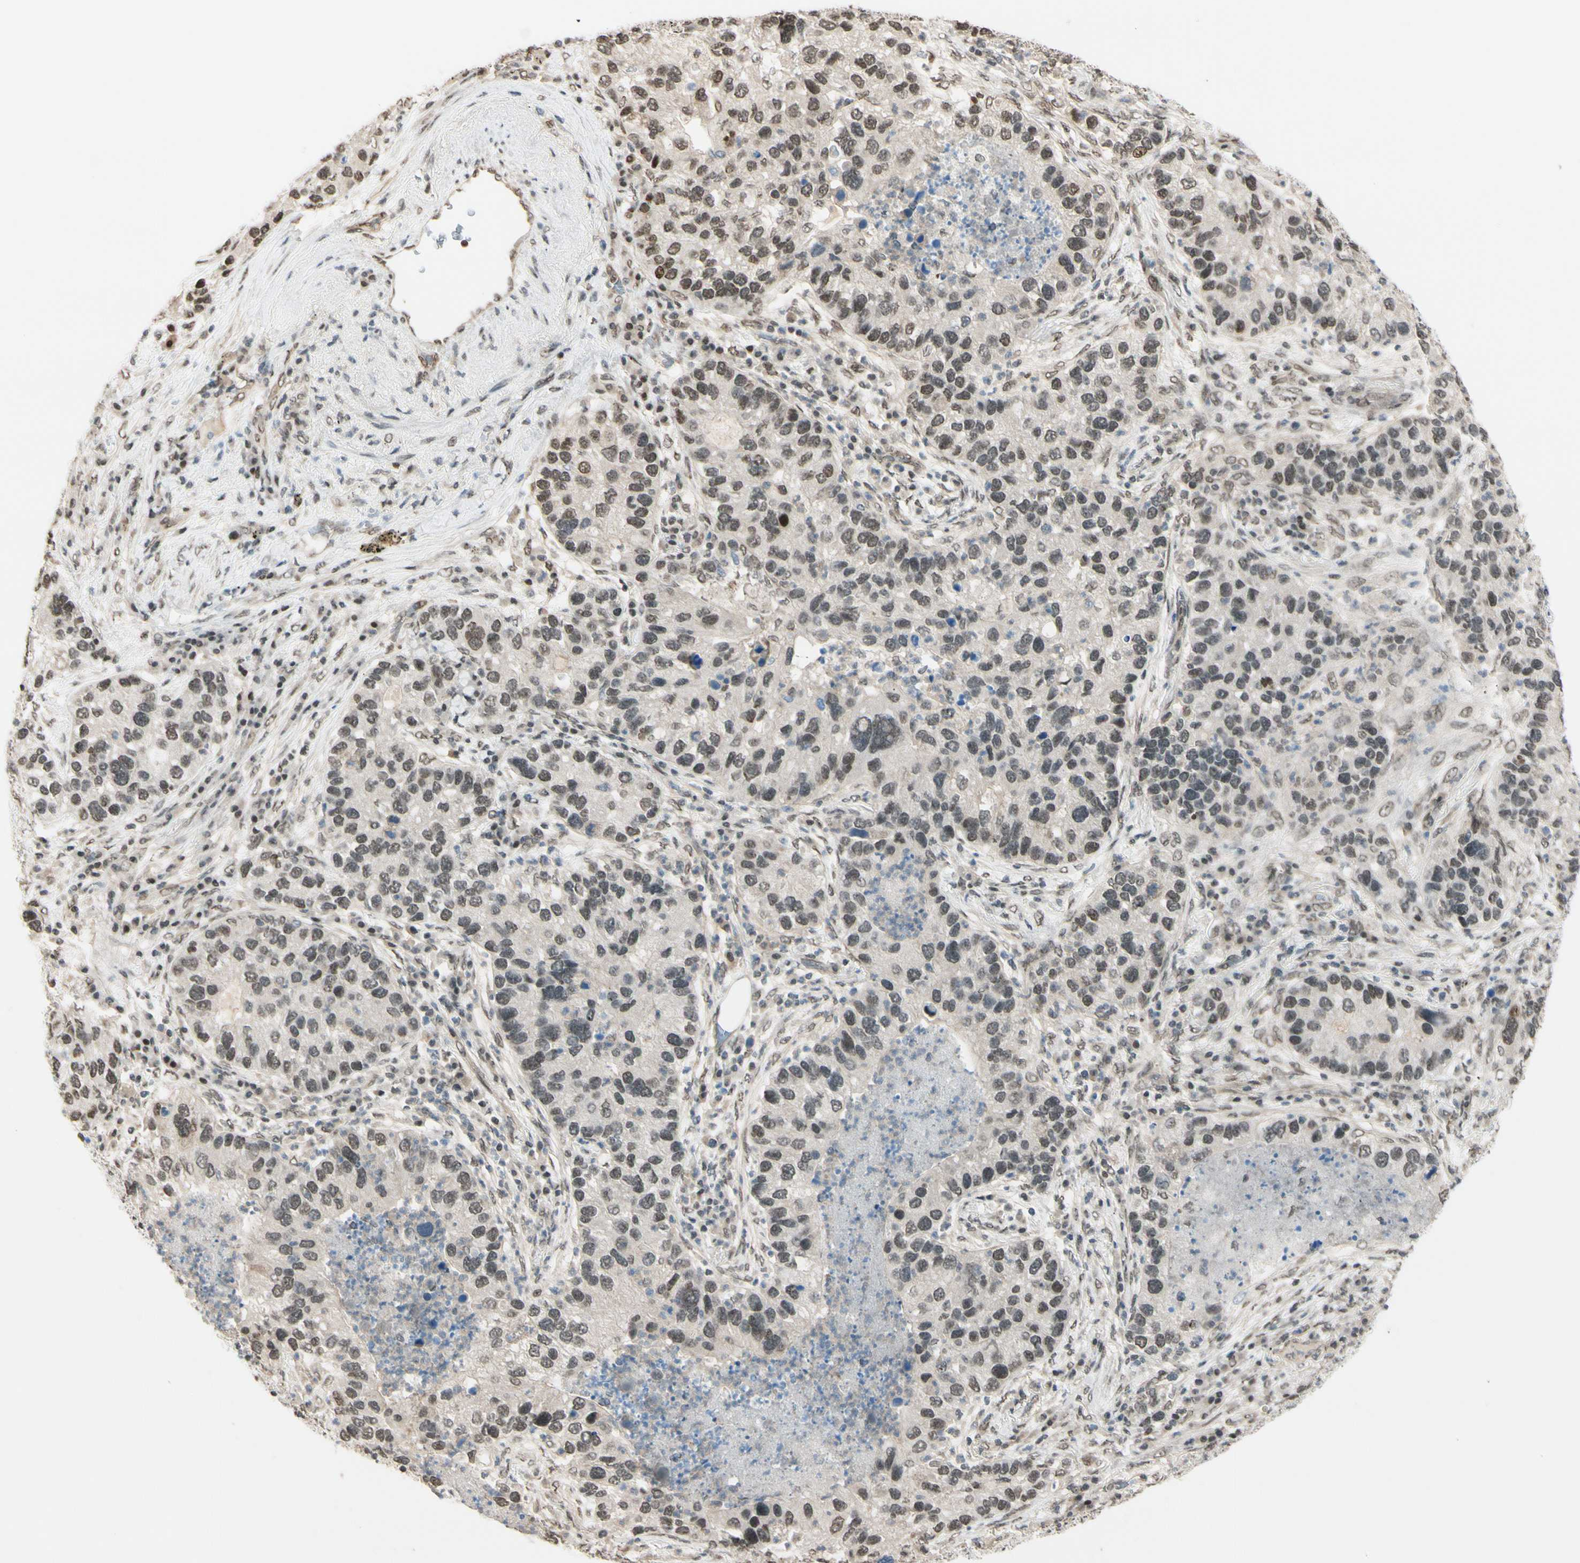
{"staining": {"intensity": "weak", "quantity": "25%-75%", "location": "nuclear"}, "tissue": "lung cancer", "cell_type": "Tumor cells", "image_type": "cancer", "snomed": [{"axis": "morphology", "description": "Normal tissue, NOS"}, {"axis": "morphology", "description": "Adenocarcinoma, NOS"}, {"axis": "topography", "description": "Bronchus"}, {"axis": "topography", "description": "Lung"}], "caption": "Immunohistochemical staining of human lung cancer (adenocarcinoma) demonstrates weak nuclear protein staining in about 25%-75% of tumor cells.", "gene": "SUFU", "patient": {"sex": "male", "age": 54}}